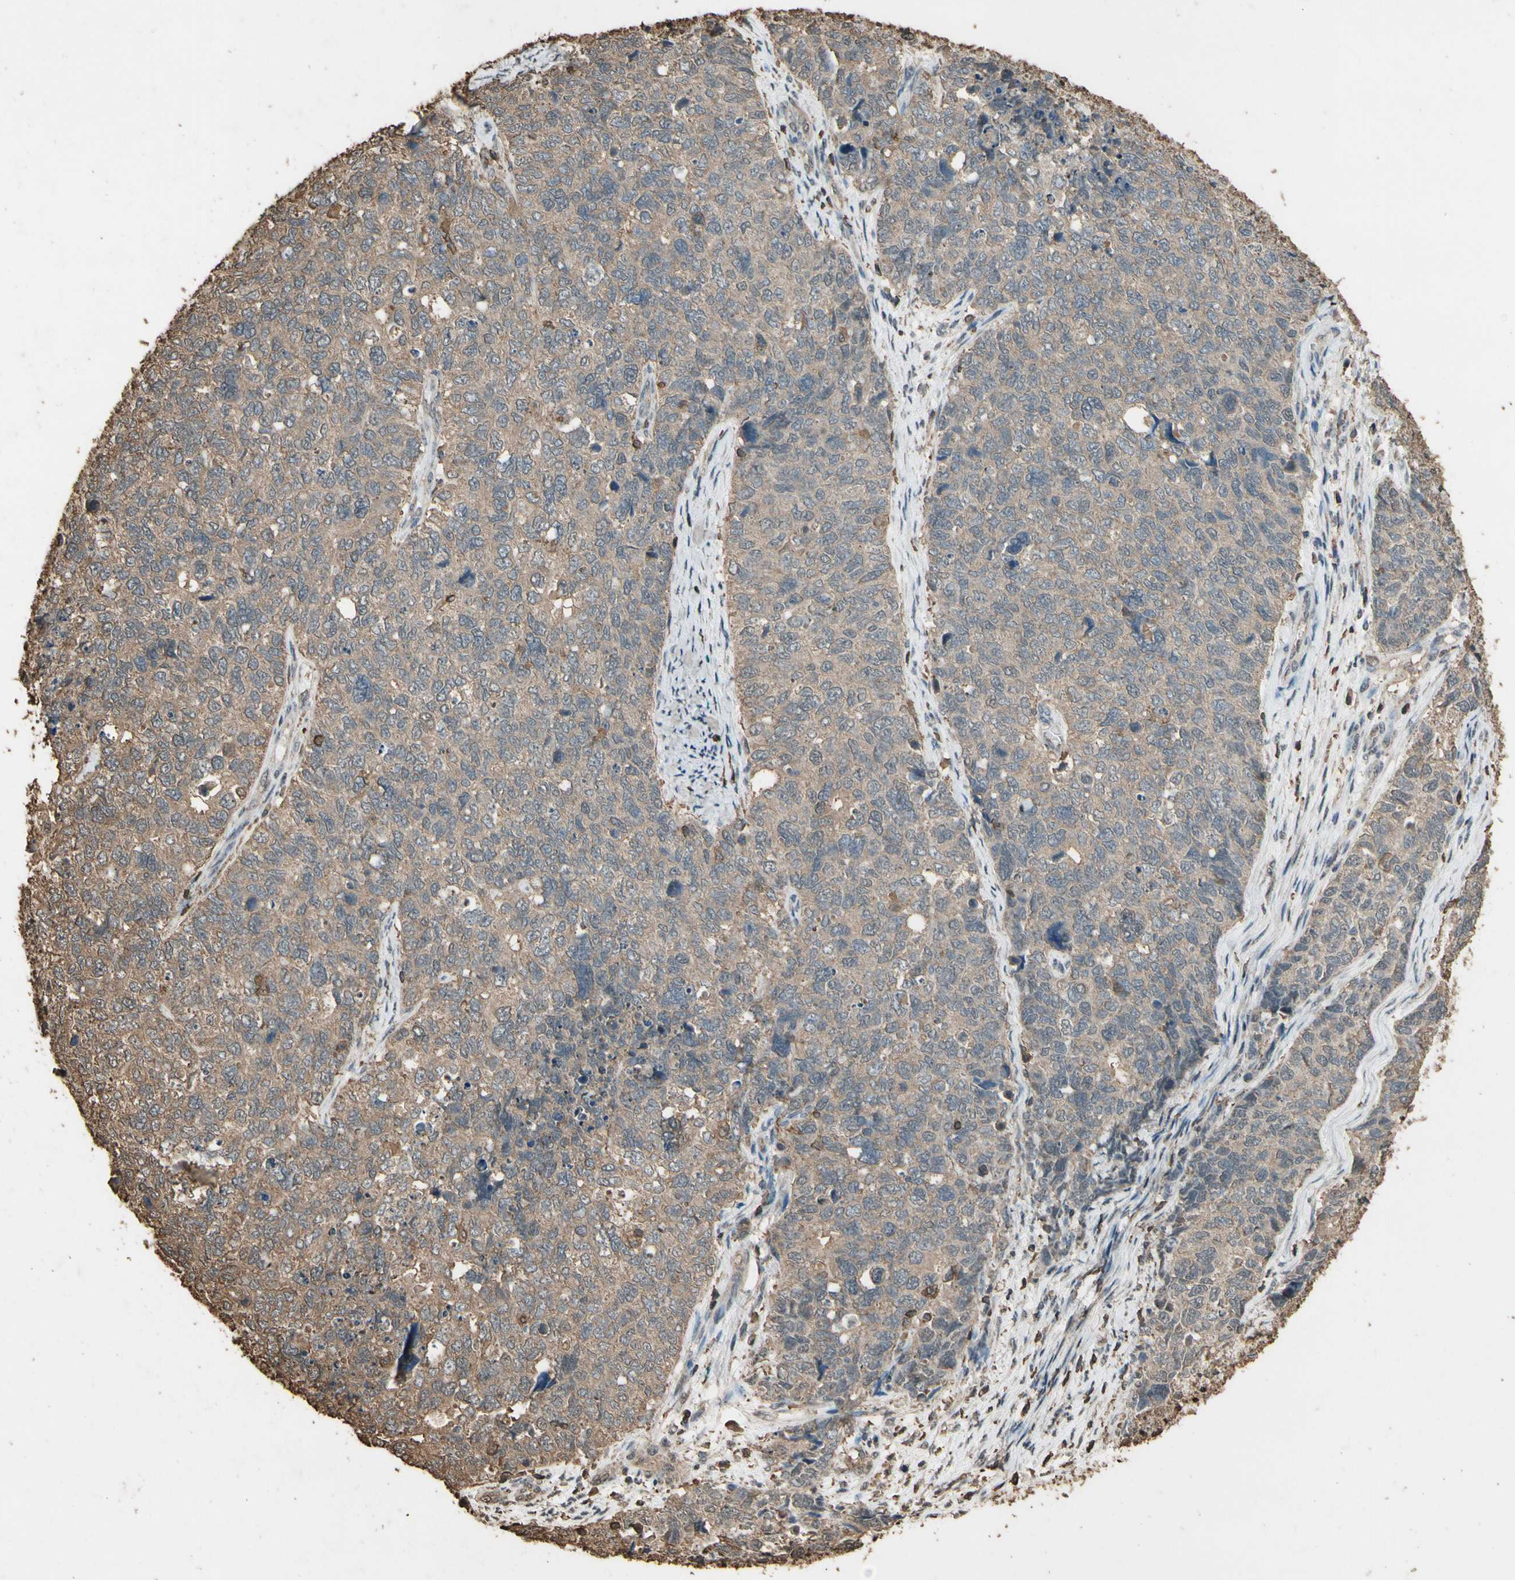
{"staining": {"intensity": "weak", "quantity": ">75%", "location": "cytoplasmic/membranous"}, "tissue": "cervical cancer", "cell_type": "Tumor cells", "image_type": "cancer", "snomed": [{"axis": "morphology", "description": "Squamous cell carcinoma, NOS"}, {"axis": "topography", "description": "Cervix"}], "caption": "Immunohistochemical staining of human cervical cancer (squamous cell carcinoma) displays weak cytoplasmic/membranous protein positivity in approximately >75% of tumor cells. Immunohistochemistry stains the protein of interest in brown and the nuclei are stained blue.", "gene": "TNFSF13B", "patient": {"sex": "female", "age": 63}}